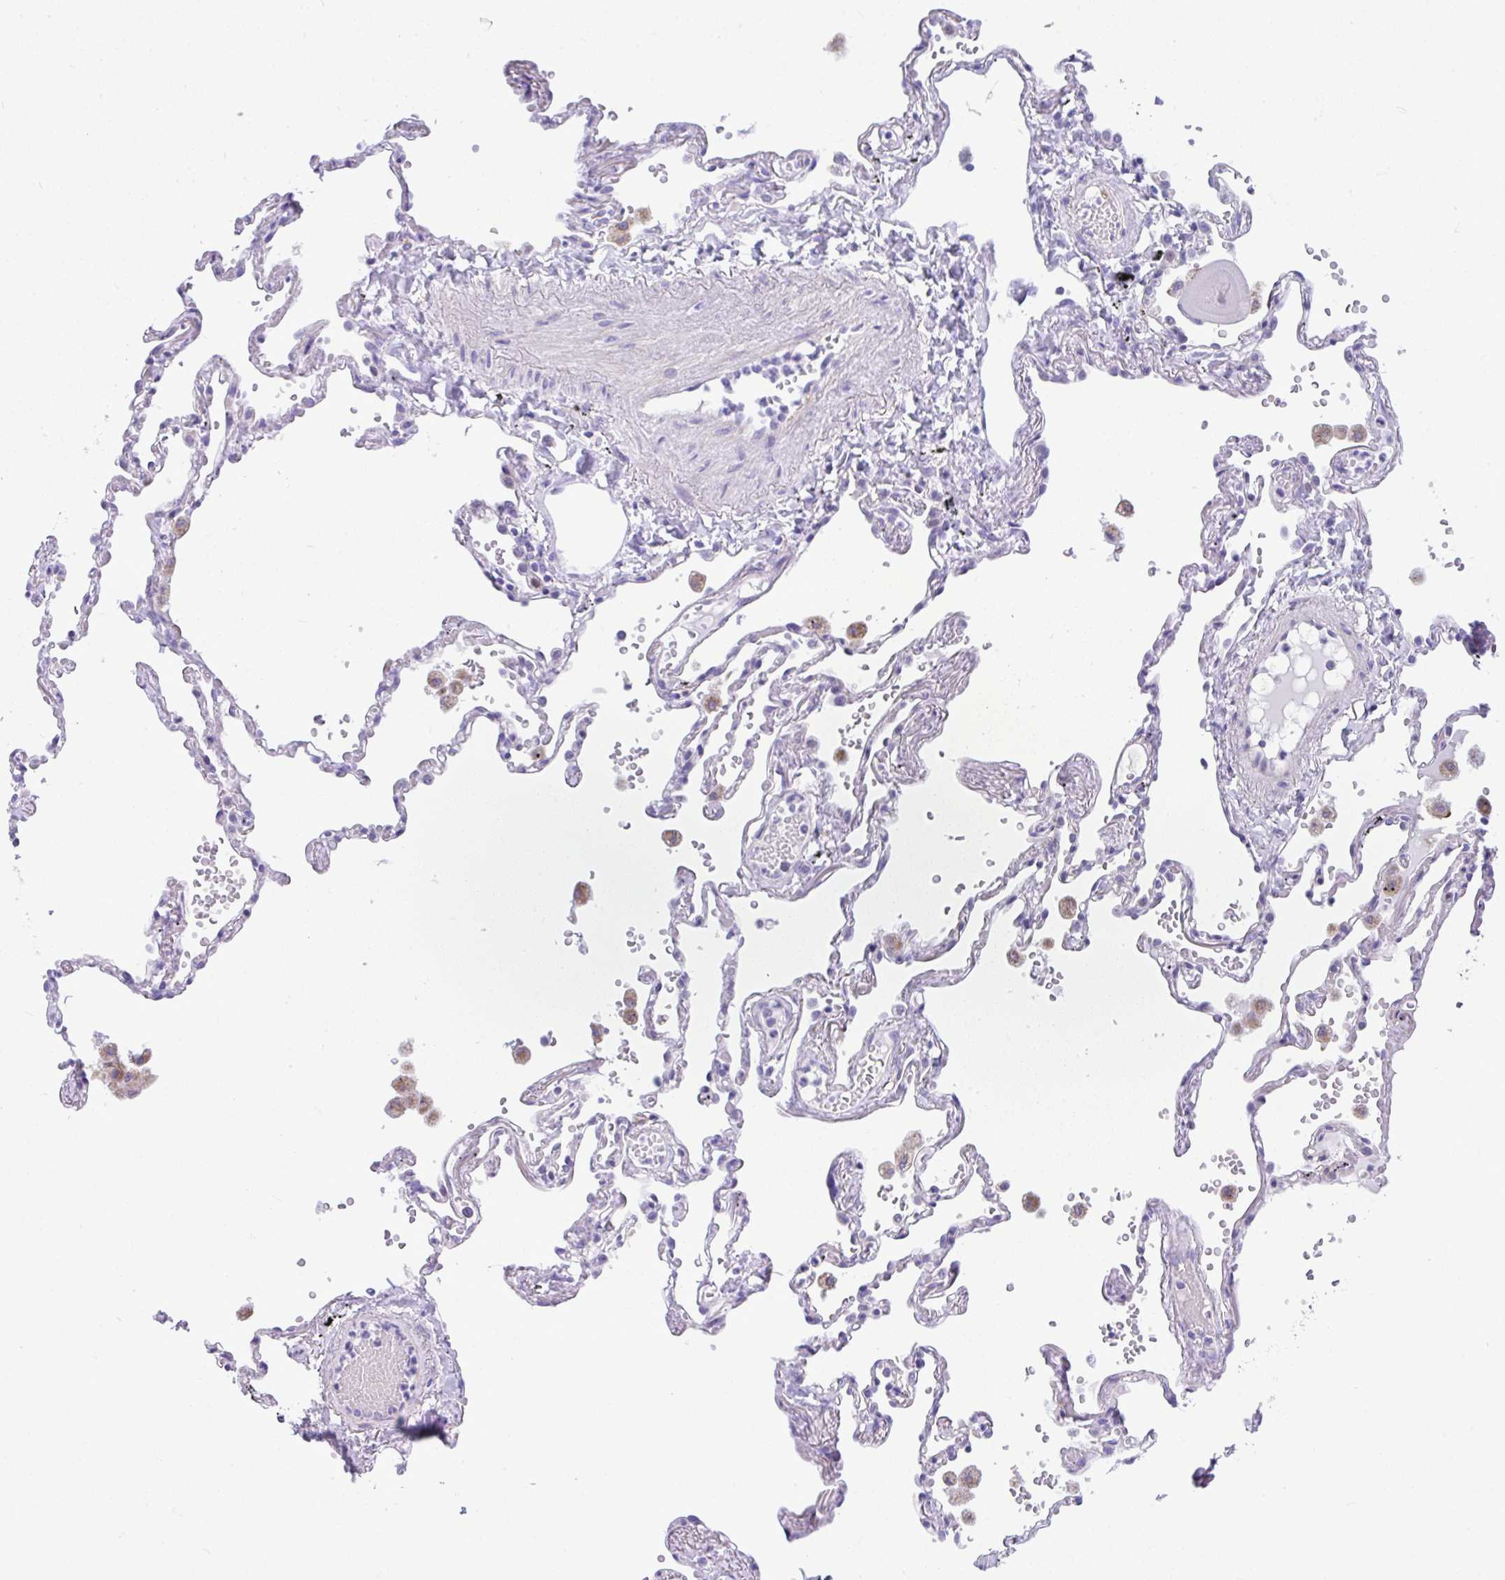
{"staining": {"intensity": "negative", "quantity": "none", "location": "none"}, "tissue": "lung", "cell_type": "Alveolar cells", "image_type": "normal", "snomed": [{"axis": "morphology", "description": "Normal tissue, NOS"}, {"axis": "topography", "description": "Lung"}], "caption": "DAB immunohistochemical staining of normal human lung demonstrates no significant staining in alveolar cells. The staining is performed using DAB (3,3'-diaminobenzidine) brown chromogen with nuclei counter-stained in using hematoxylin.", "gene": "ISL1", "patient": {"sex": "female", "age": 67}}